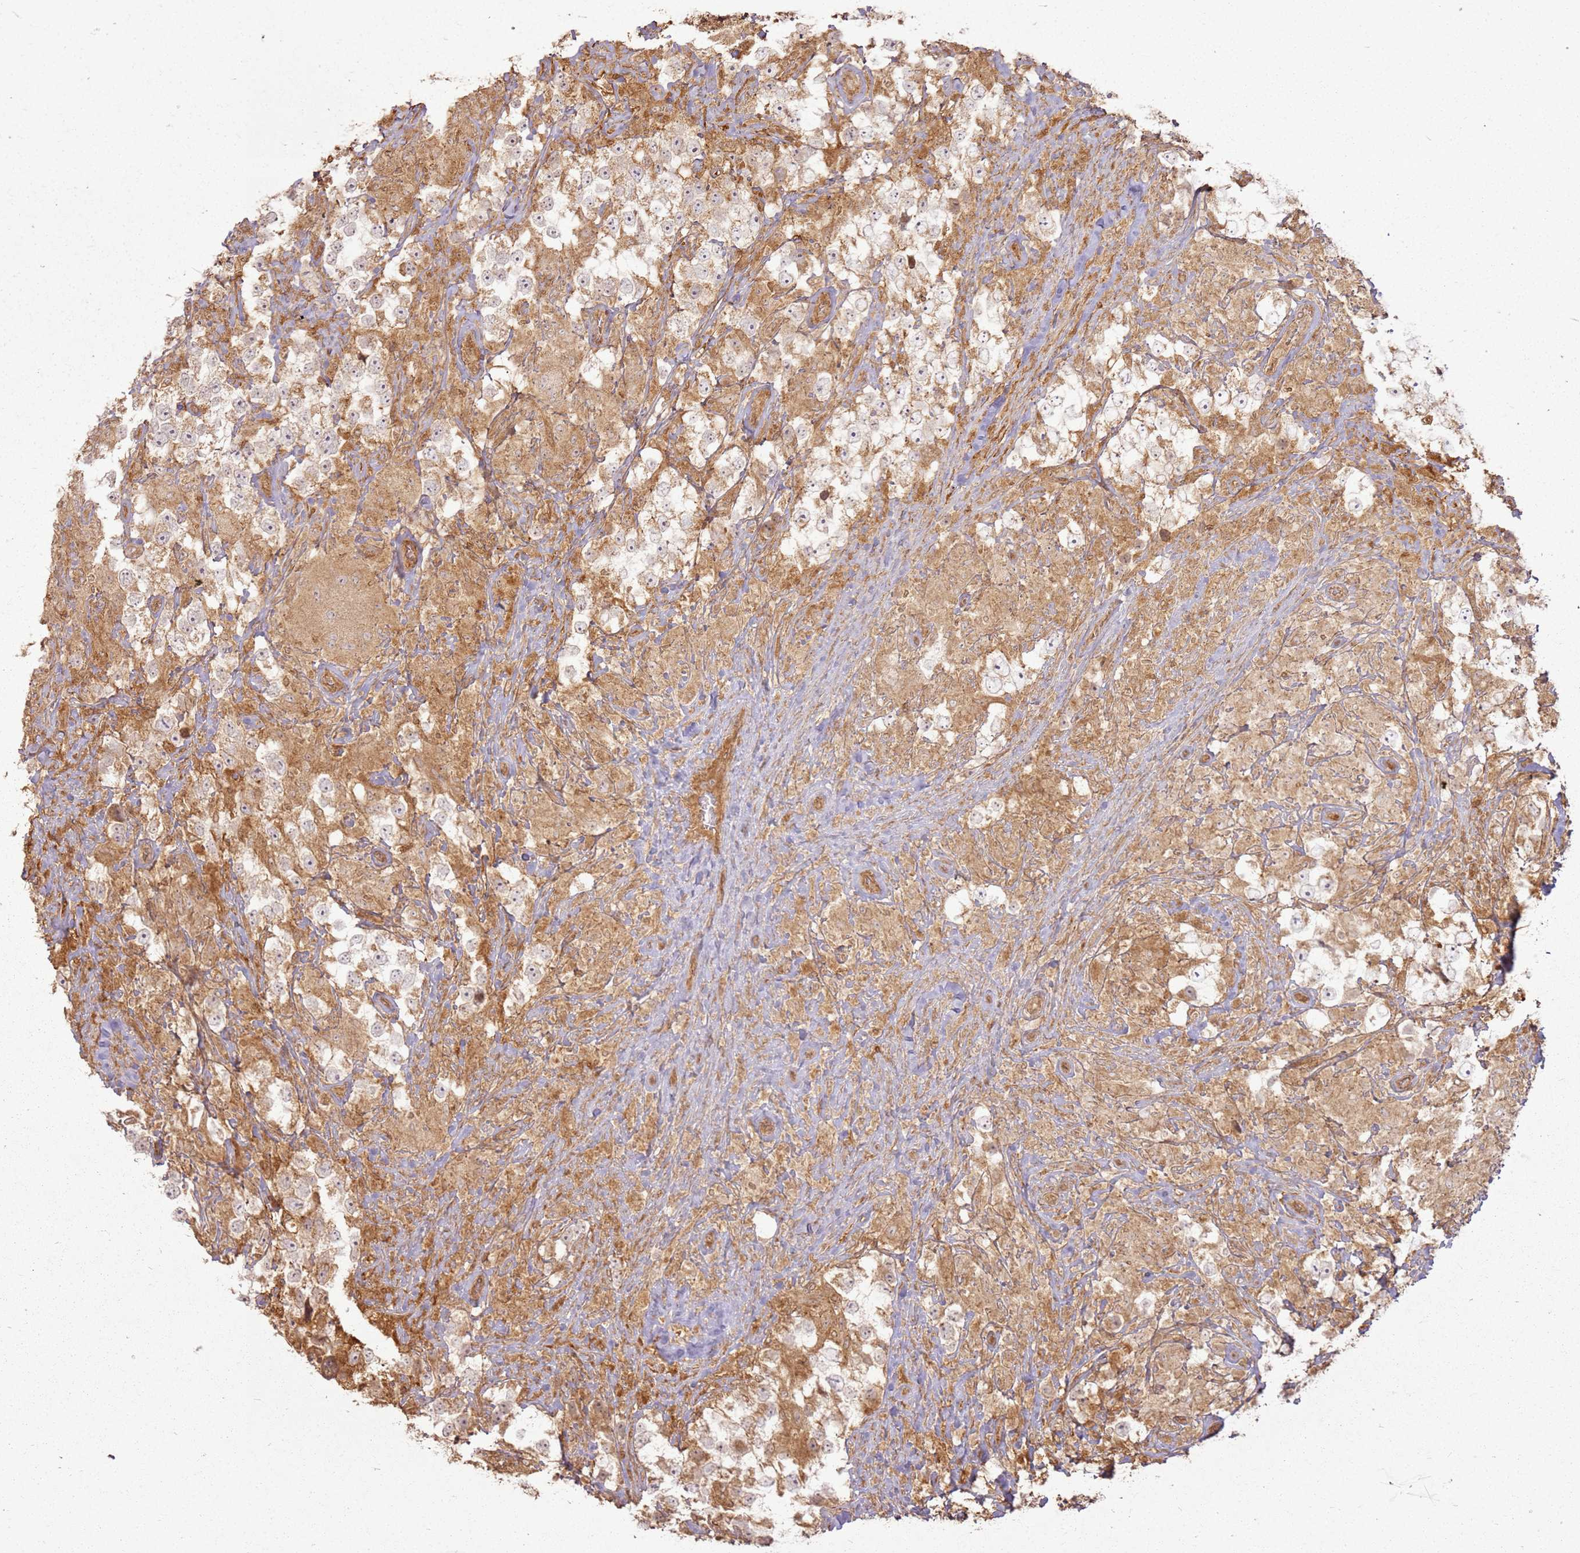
{"staining": {"intensity": "weak", "quantity": ">75%", "location": "cytoplasmic/membranous"}, "tissue": "testis cancer", "cell_type": "Tumor cells", "image_type": "cancer", "snomed": [{"axis": "morphology", "description": "Seminoma, NOS"}, {"axis": "topography", "description": "Testis"}], "caption": "Tumor cells display low levels of weak cytoplasmic/membranous expression in about >75% of cells in human testis seminoma.", "gene": "ZNF776", "patient": {"sex": "male", "age": 46}}